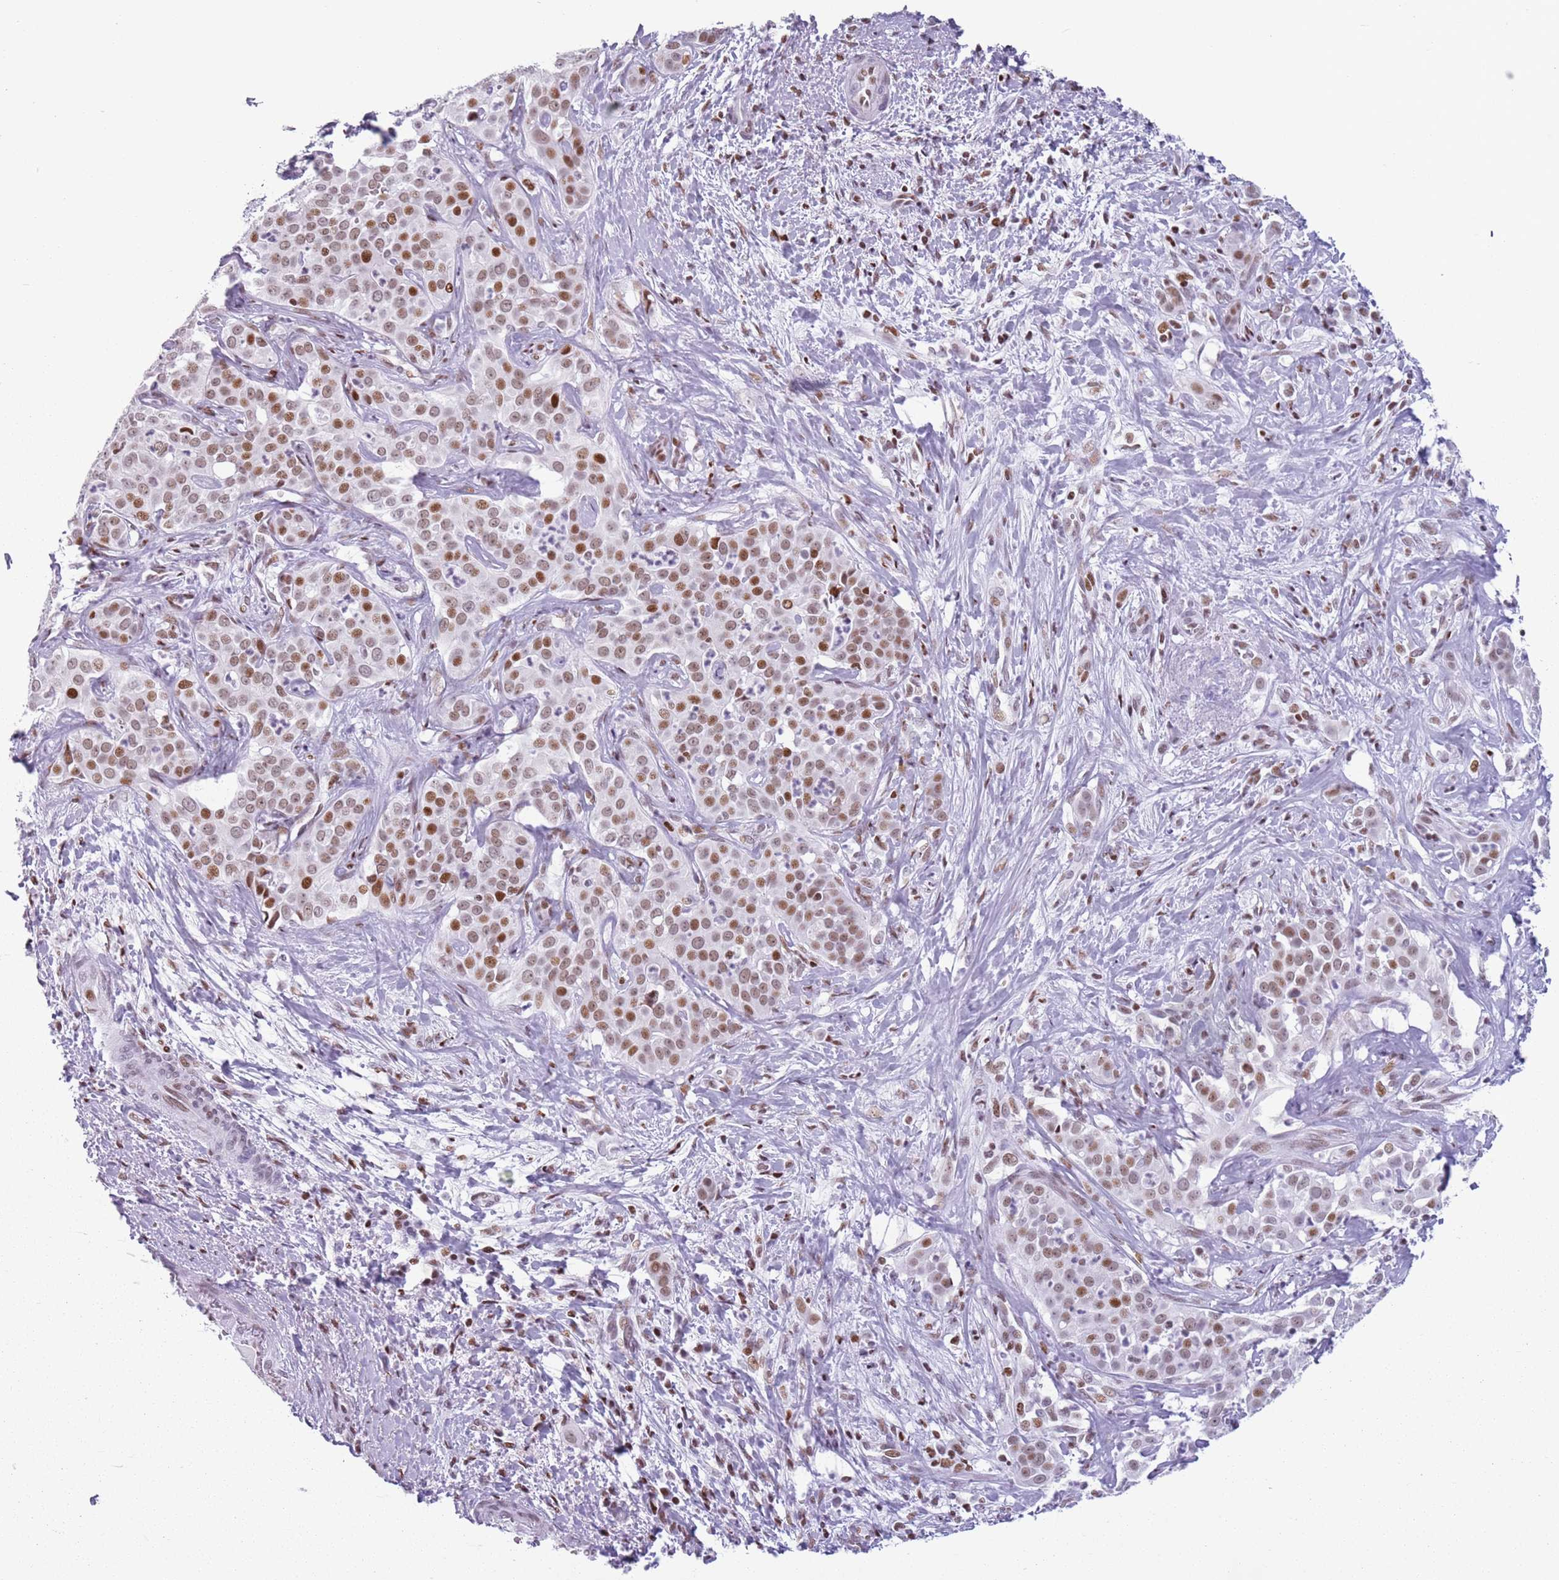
{"staining": {"intensity": "moderate", "quantity": ">75%", "location": "nuclear"}, "tissue": "liver cancer", "cell_type": "Tumor cells", "image_type": "cancer", "snomed": [{"axis": "morphology", "description": "Cholangiocarcinoma"}, {"axis": "topography", "description": "Liver"}], "caption": "A photomicrograph of liver cancer stained for a protein shows moderate nuclear brown staining in tumor cells. The protein of interest is shown in brown color, while the nuclei are stained blue.", "gene": "FAM104B", "patient": {"sex": "male", "age": 67}}